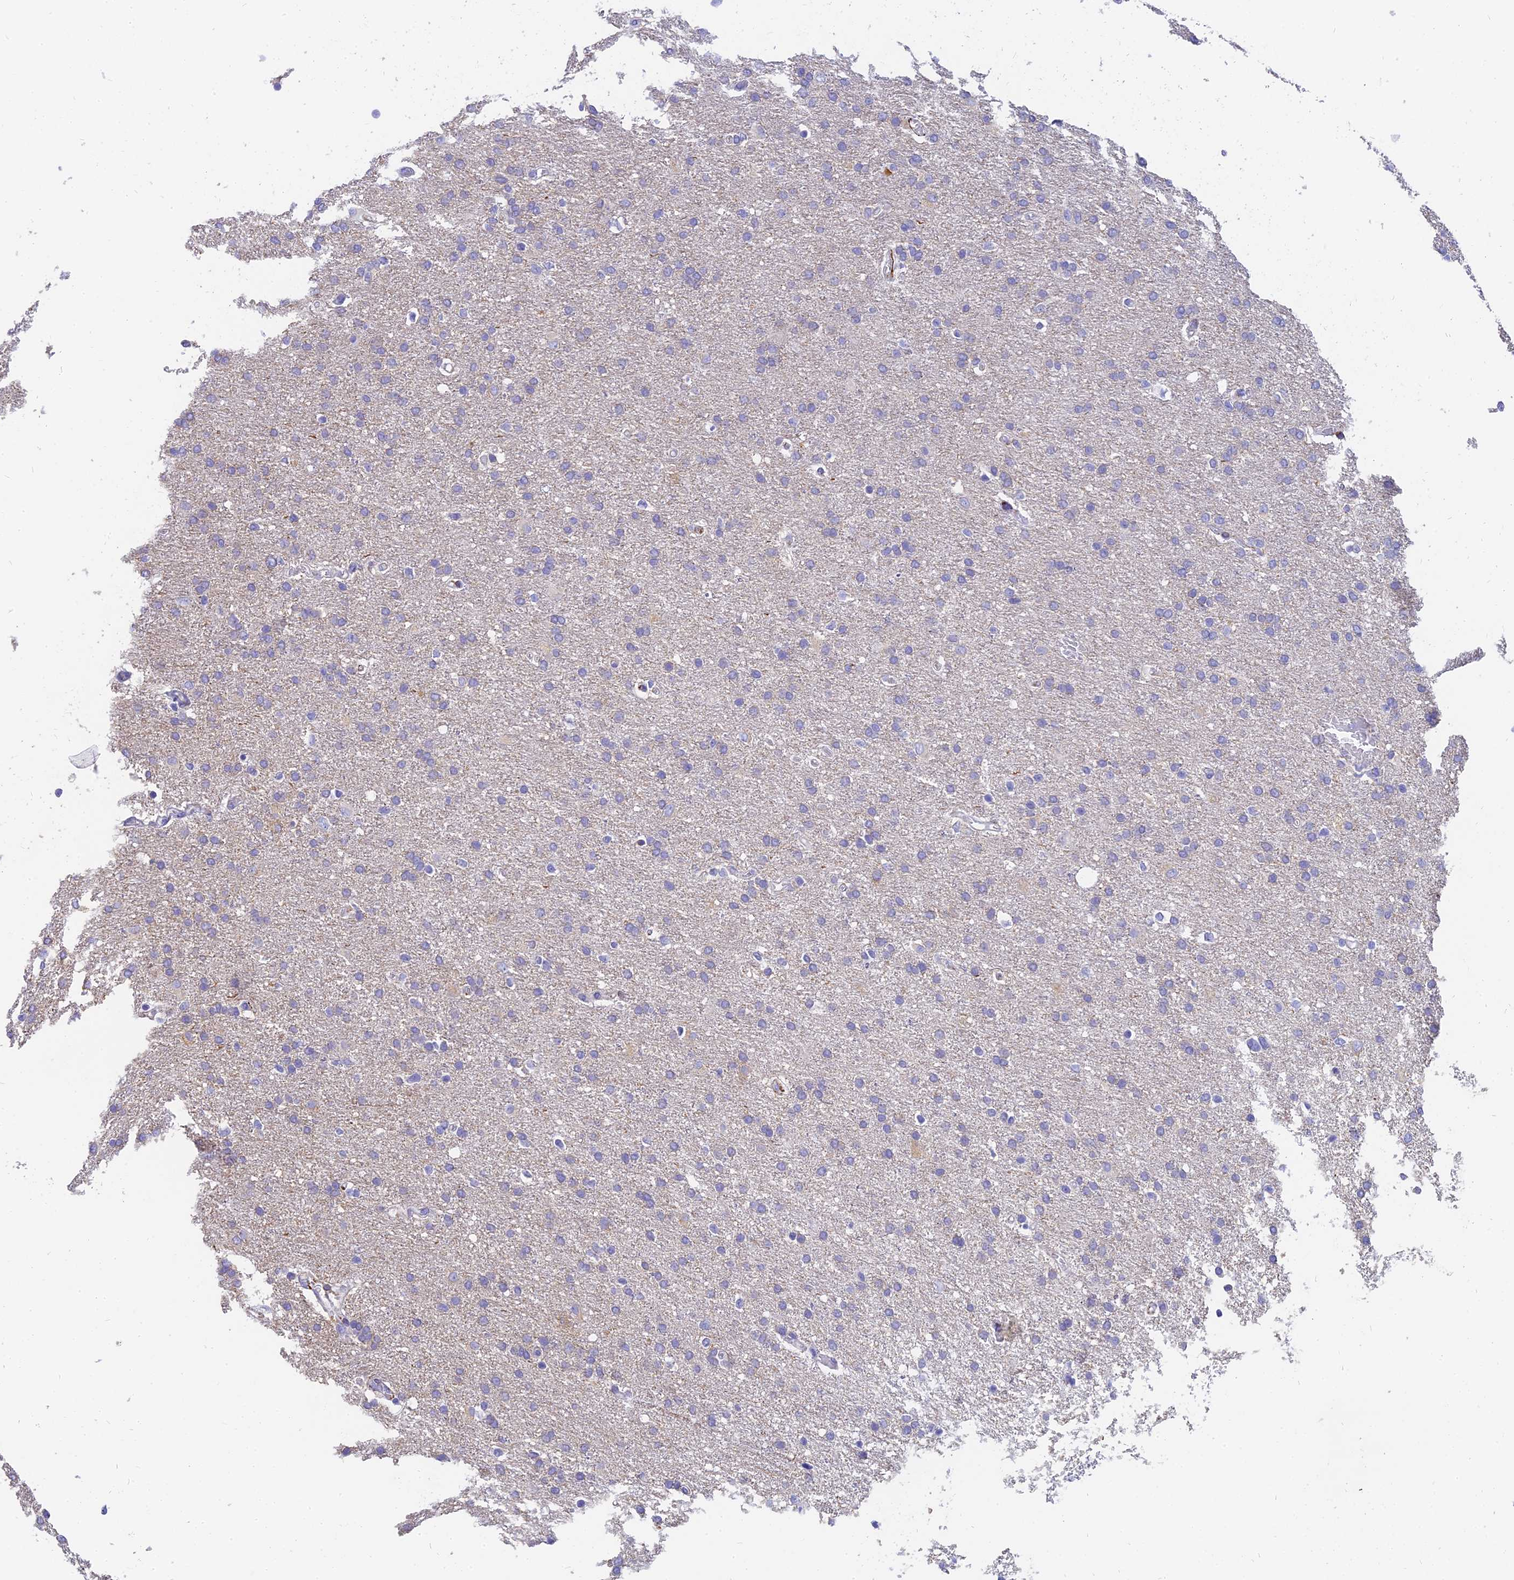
{"staining": {"intensity": "negative", "quantity": "none", "location": "none"}, "tissue": "glioma", "cell_type": "Tumor cells", "image_type": "cancer", "snomed": [{"axis": "morphology", "description": "Glioma, malignant, High grade"}, {"axis": "topography", "description": "Brain"}], "caption": "IHC photomicrograph of human malignant high-grade glioma stained for a protein (brown), which demonstrates no positivity in tumor cells. (Brightfield microscopy of DAB (3,3'-diaminobenzidine) immunohistochemistry at high magnification).", "gene": "SLC36A2", "patient": {"sex": "male", "age": 72}}